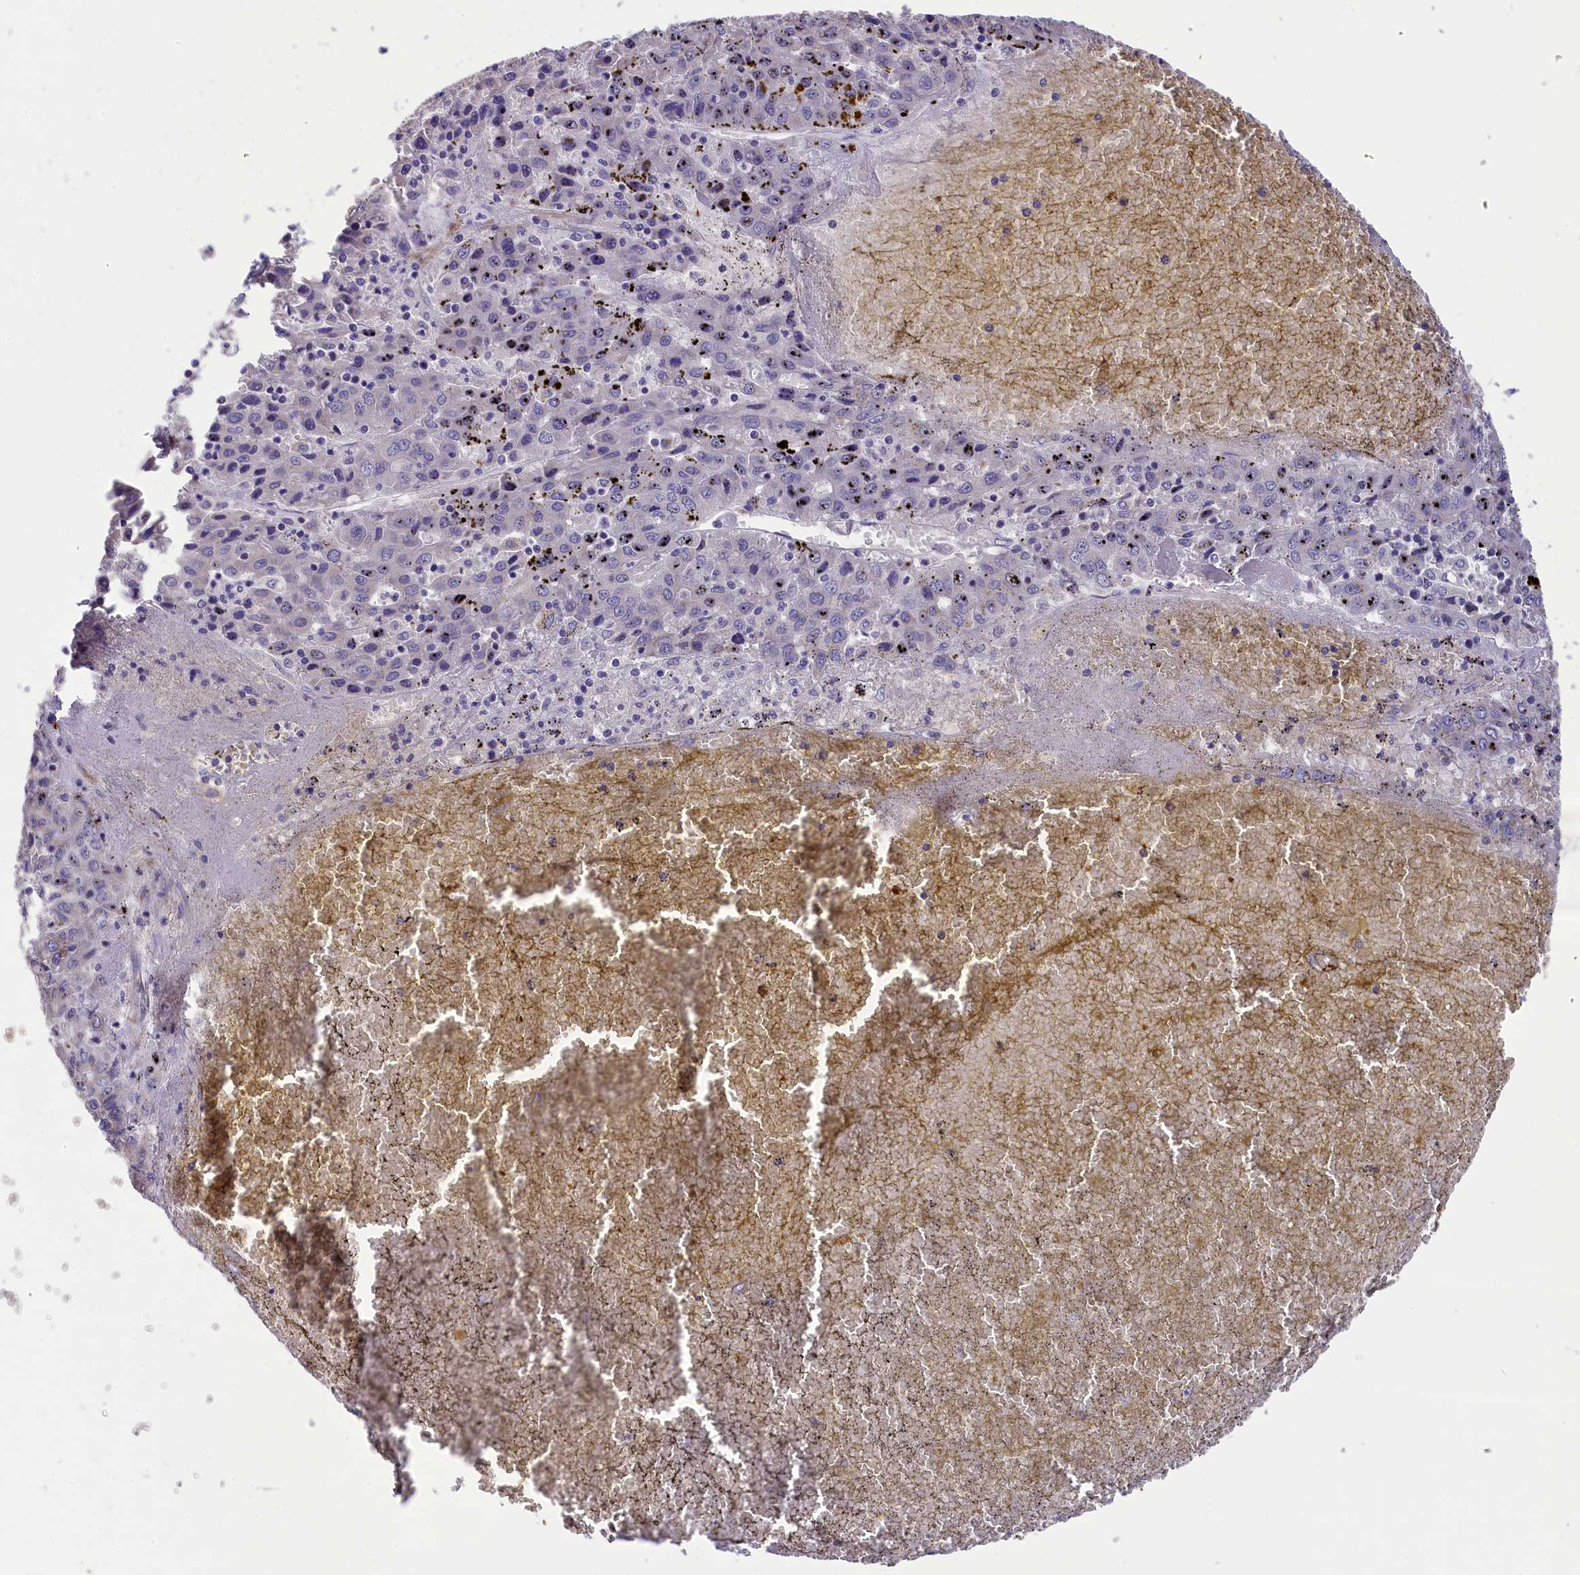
{"staining": {"intensity": "negative", "quantity": "none", "location": "none"}, "tissue": "liver cancer", "cell_type": "Tumor cells", "image_type": "cancer", "snomed": [{"axis": "morphology", "description": "Carcinoma, Hepatocellular, NOS"}, {"axis": "topography", "description": "Liver"}], "caption": "Immunohistochemistry (IHC) image of neoplastic tissue: human hepatocellular carcinoma (liver) stained with DAB shows no significant protein expression in tumor cells. (DAB immunohistochemistry (IHC), high magnification).", "gene": "TUBGCP4", "patient": {"sex": "female", "age": 53}}